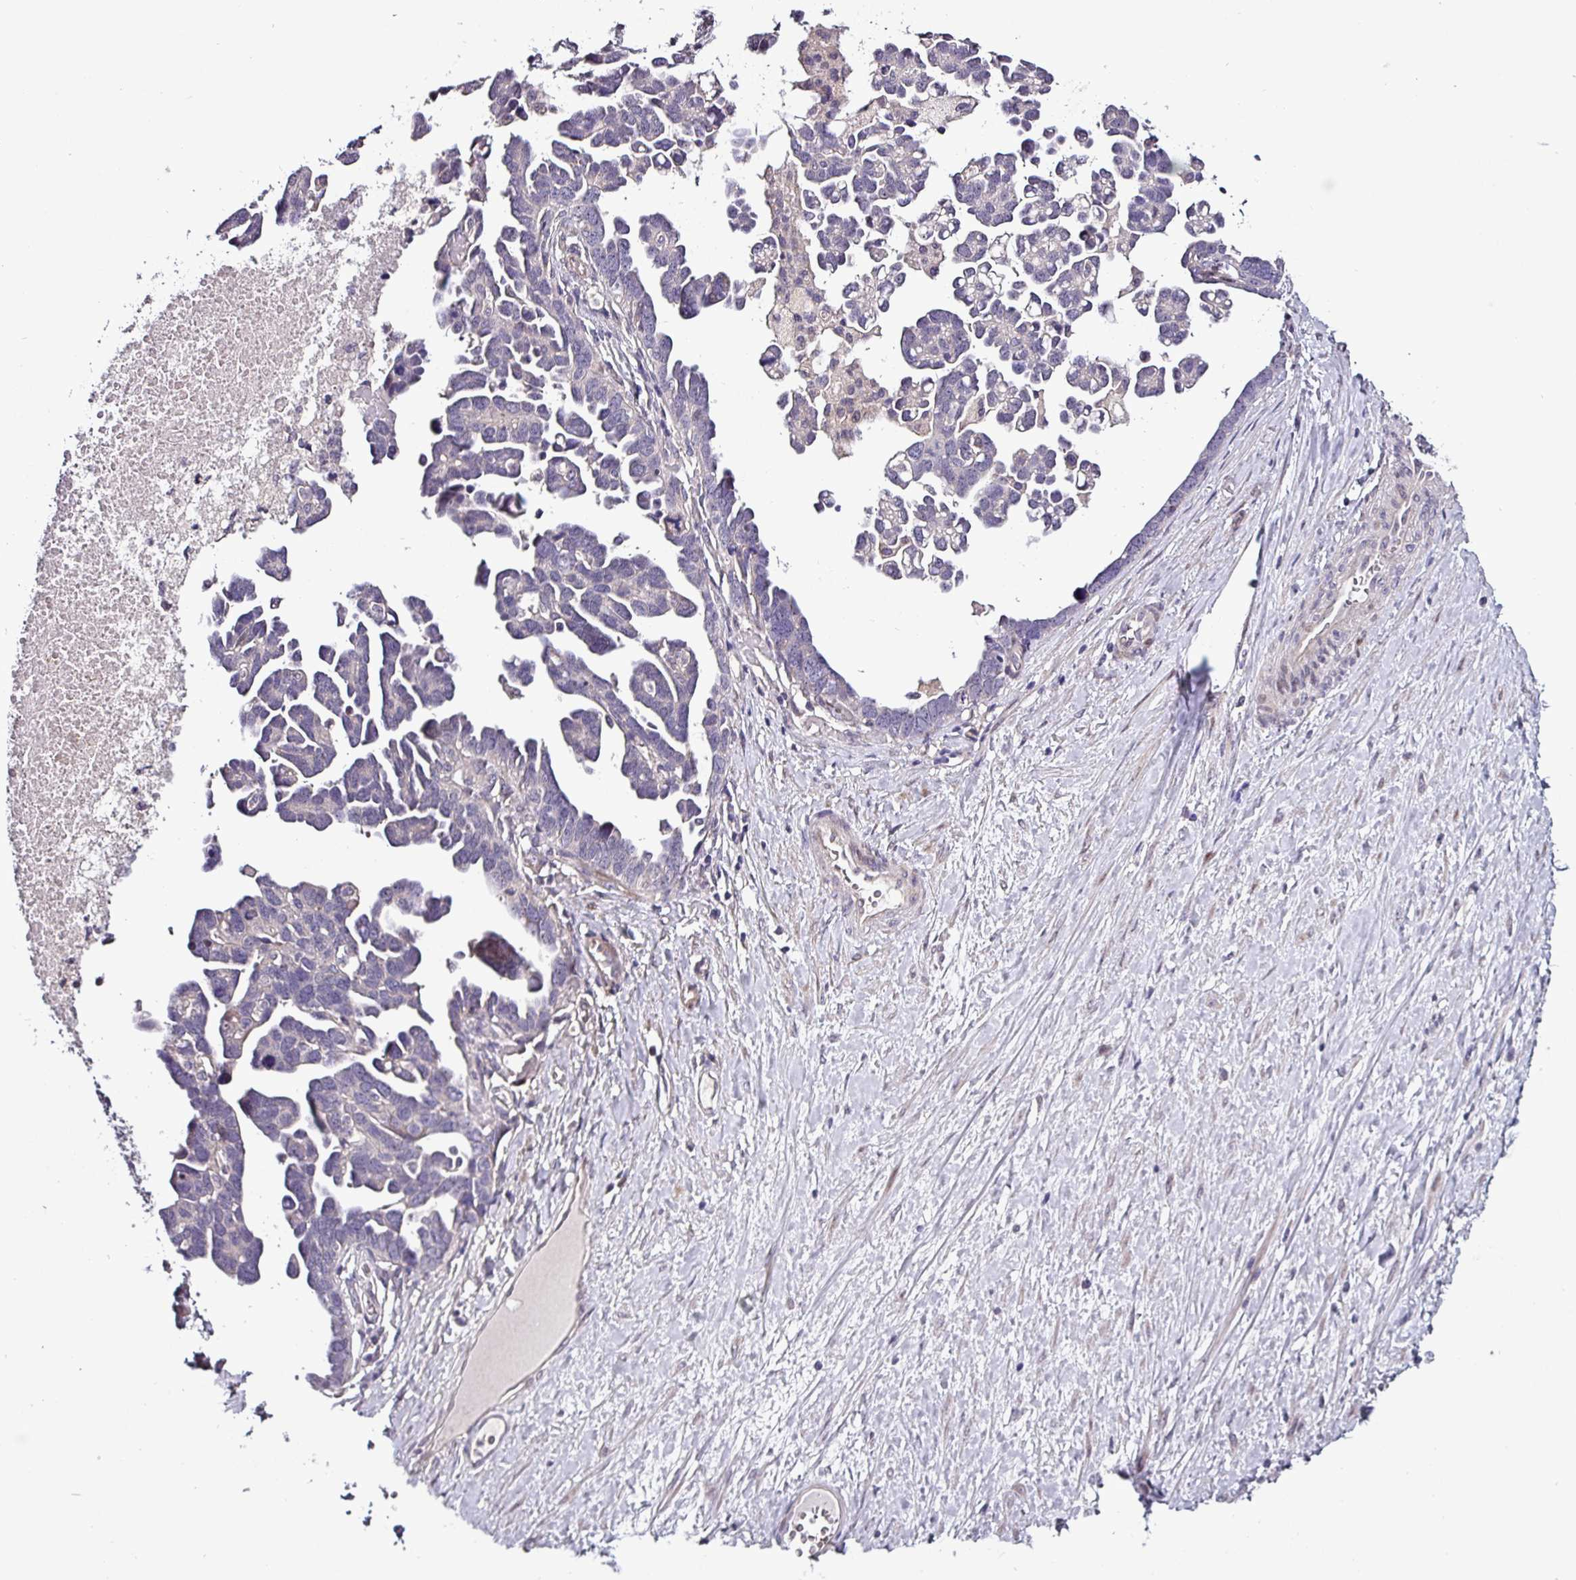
{"staining": {"intensity": "negative", "quantity": "none", "location": "none"}, "tissue": "ovarian cancer", "cell_type": "Tumor cells", "image_type": "cancer", "snomed": [{"axis": "morphology", "description": "Cystadenocarcinoma, serous, NOS"}, {"axis": "topography", "description": "Ovary"}], "caption": "IHC of human ovarian serous cystadenocarcinoma shows no staining in tumor cells.", "gene": "GRAPL", "patient": {"sex": "female", "age": 54}}